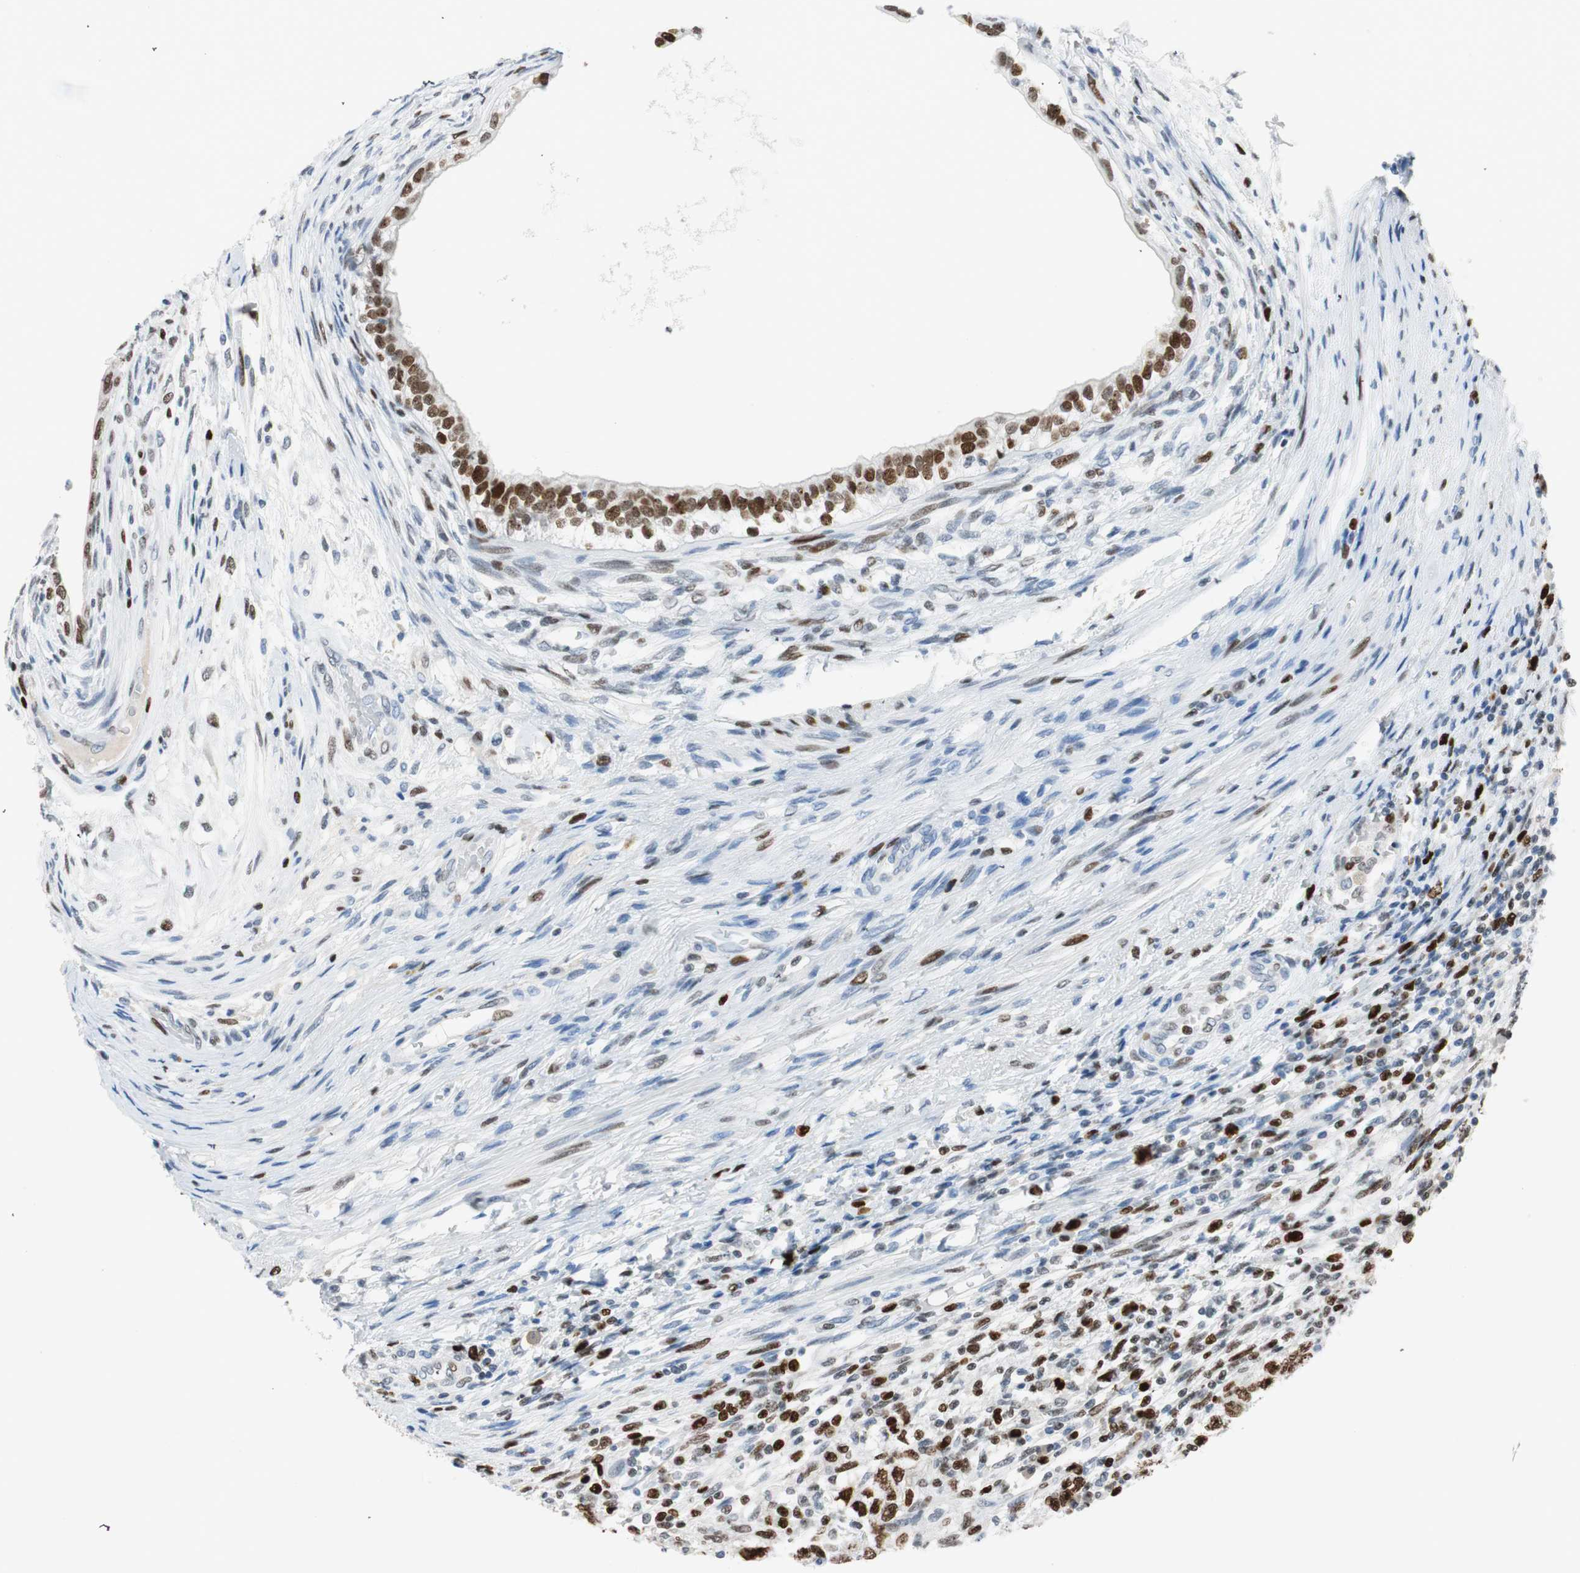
{"staining": {"intensity": "strong", "quantity": "25%-75%", "location": "nuclear"}, "tissue": "testis cancer", "cell_type": "Tumor cells", "image_type": "cancer", "snomed": [{"axis": "morphology", "description": "Carcinoma, Embryonal, NOS"}, {"axis": "topography", "description": "Testis"}], "caption": "A high-resolution histopathology image shows immunohistochemistry (IHC) staining of testis cancer (embryonal carcinoma), which exhibits strong nuclear positivity in approximately 25%-75% of tumor cells.", "gene": "EZH2", "patient": {"sex": "male", "age": 26}}